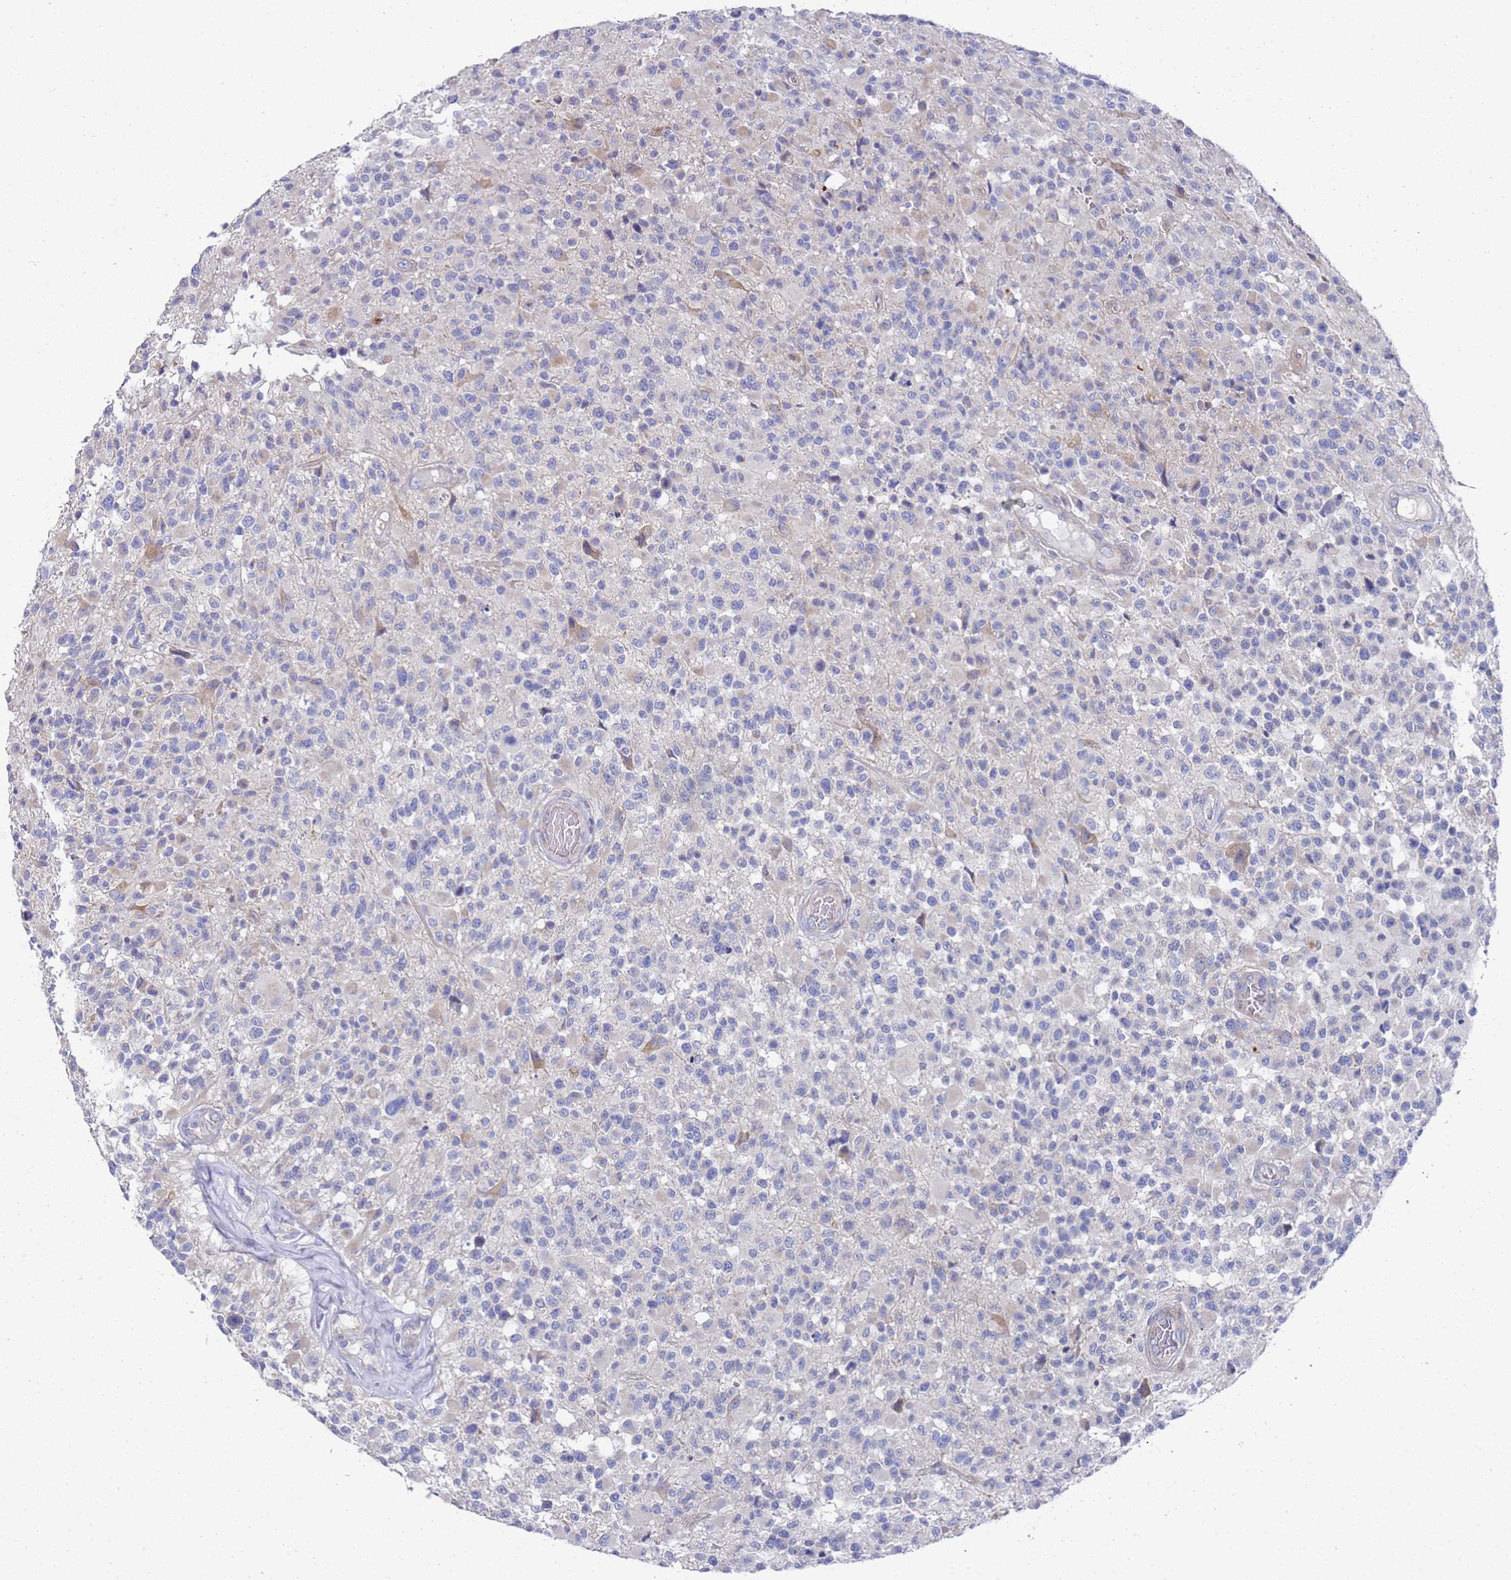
{"staining": {"intensity": "negative", "quantity": "none", "location": "none"}, "tissue": "glioma", "cell_type": "Tumor cells", "image_type": "cancer", "snomed": [{"axis": "morphology", "description": "Glioma, malignant, High grade"}, {"axis": "morphology", "description": "Glioblastoma, NOS"}, {"axis": "topography", "description": "Brain"}], "caption": "Photomicrograph shows no significant protein staining in tumor cells of glioma.", "gene": "SCAPER", "patient": {"sex": "male", "age": 60}}